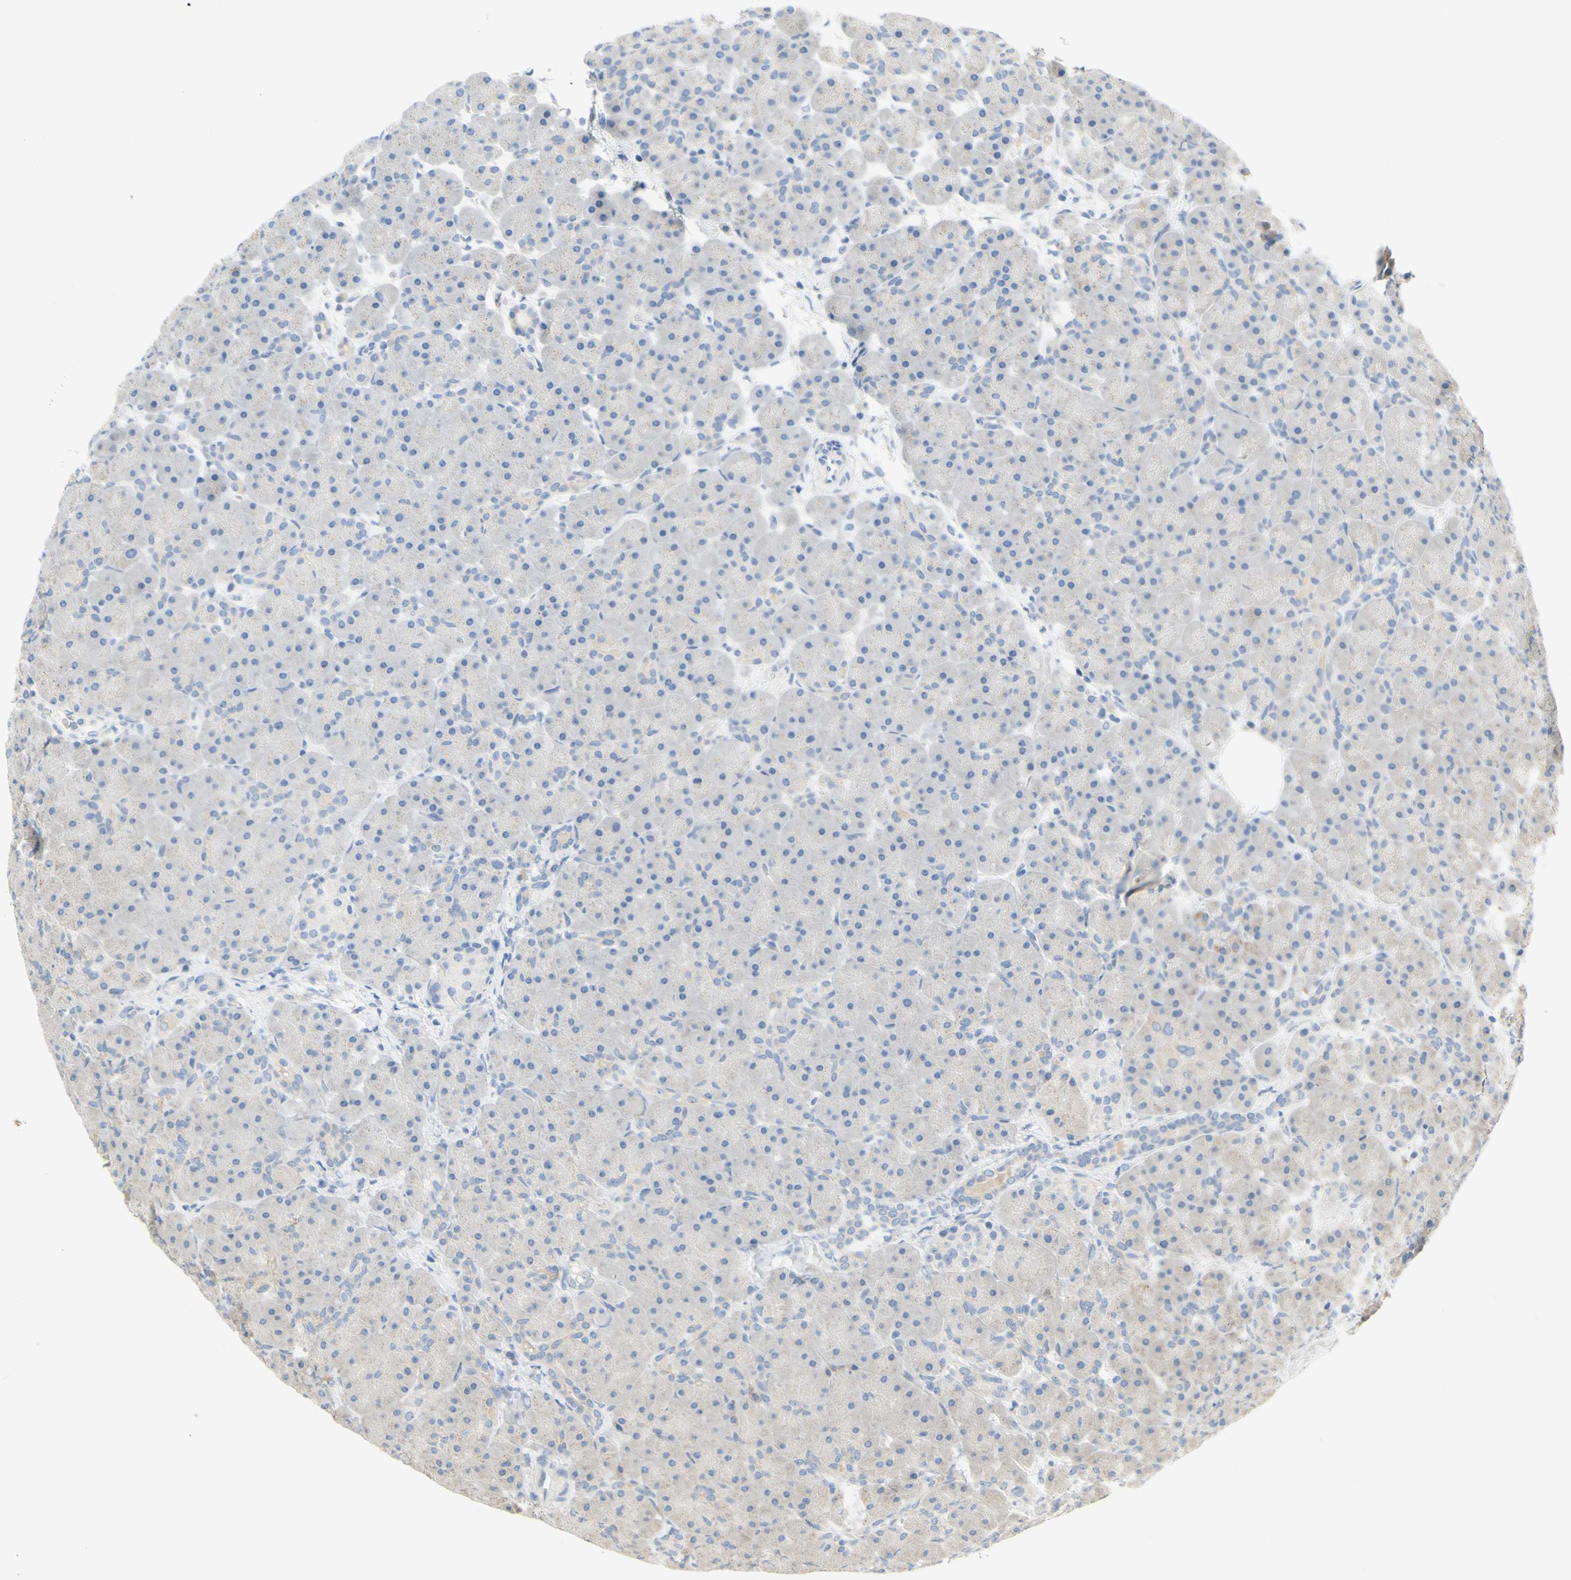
{"staining": {"intensity": "negative", "quantity": "none", "location": "none"}, "tissue": "pancreas", "cell_type": "Exocrine glandular cells", "image_type": "normal", "snomed": [{"axis": "morphology", "description": "Normal tissue, NOS"}, {"axis": "topography", "description": "Pancreas"}], "caption": "This is an immunohistochemistry (IHC) micrograph of unremarkable pancreas. There is no positivity in exocrine glandular cells.", "gene": "CCNB2", "patient": {"sex": "male", "age": 66}}